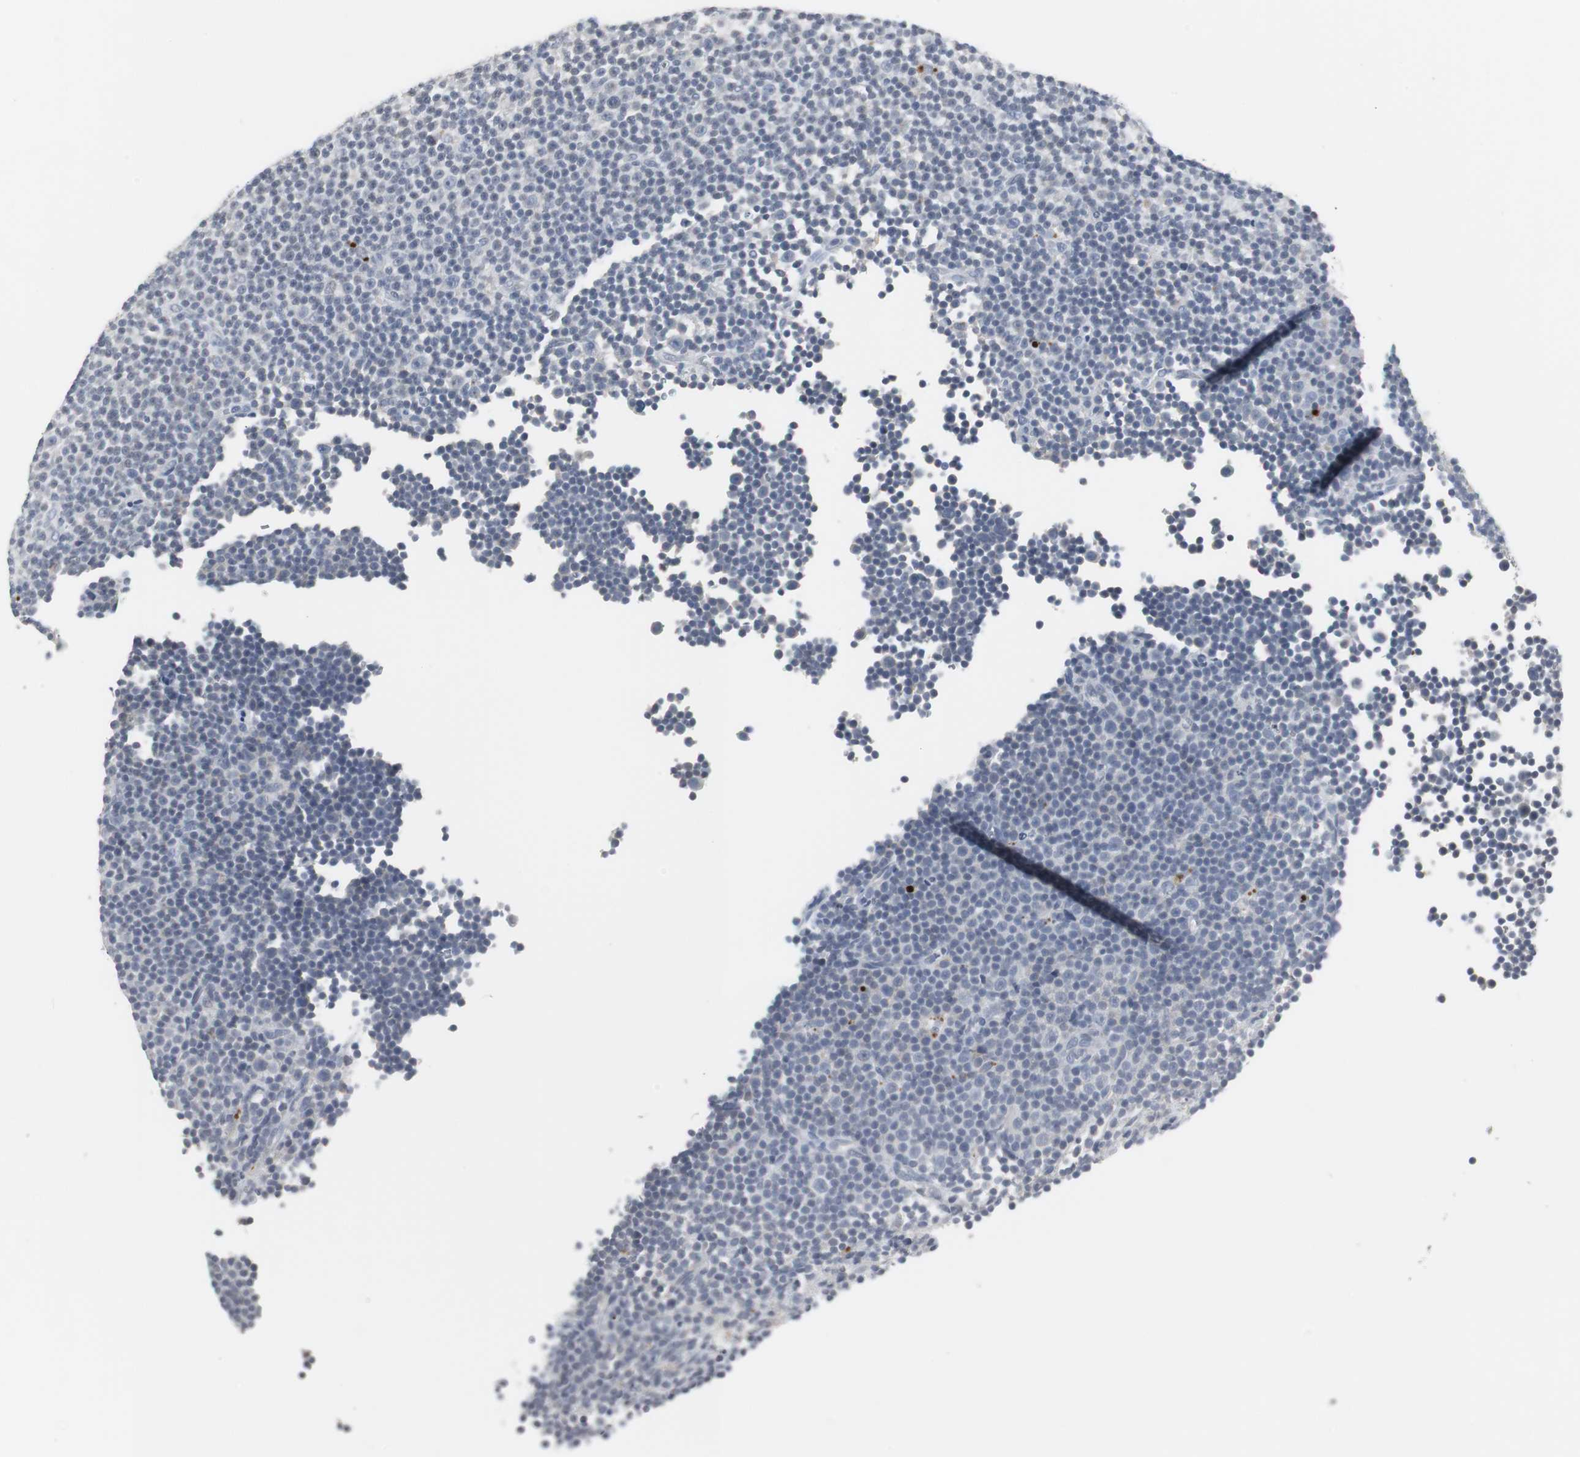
{"staining": {"intensity": "negative", "quantity": "none", "location": "none"}, "tissue": "lymphoma", "cell_type": "Tumor cells", "image_type": "cancer", "snomed": [{"axis": "morphology", "description": "Malignant lymphoma, non-Hodgkin's type, Low grade"}, {"axis": "topography", "description": "Lymph node"}], "caption": "The photomicrograph demonstrates no significant staining in tumor cells of low-grade malignant lymphoma, non-Hodgkin's type.", "gene": "PI15", "patient": {"sex": "female", "age": 67}}